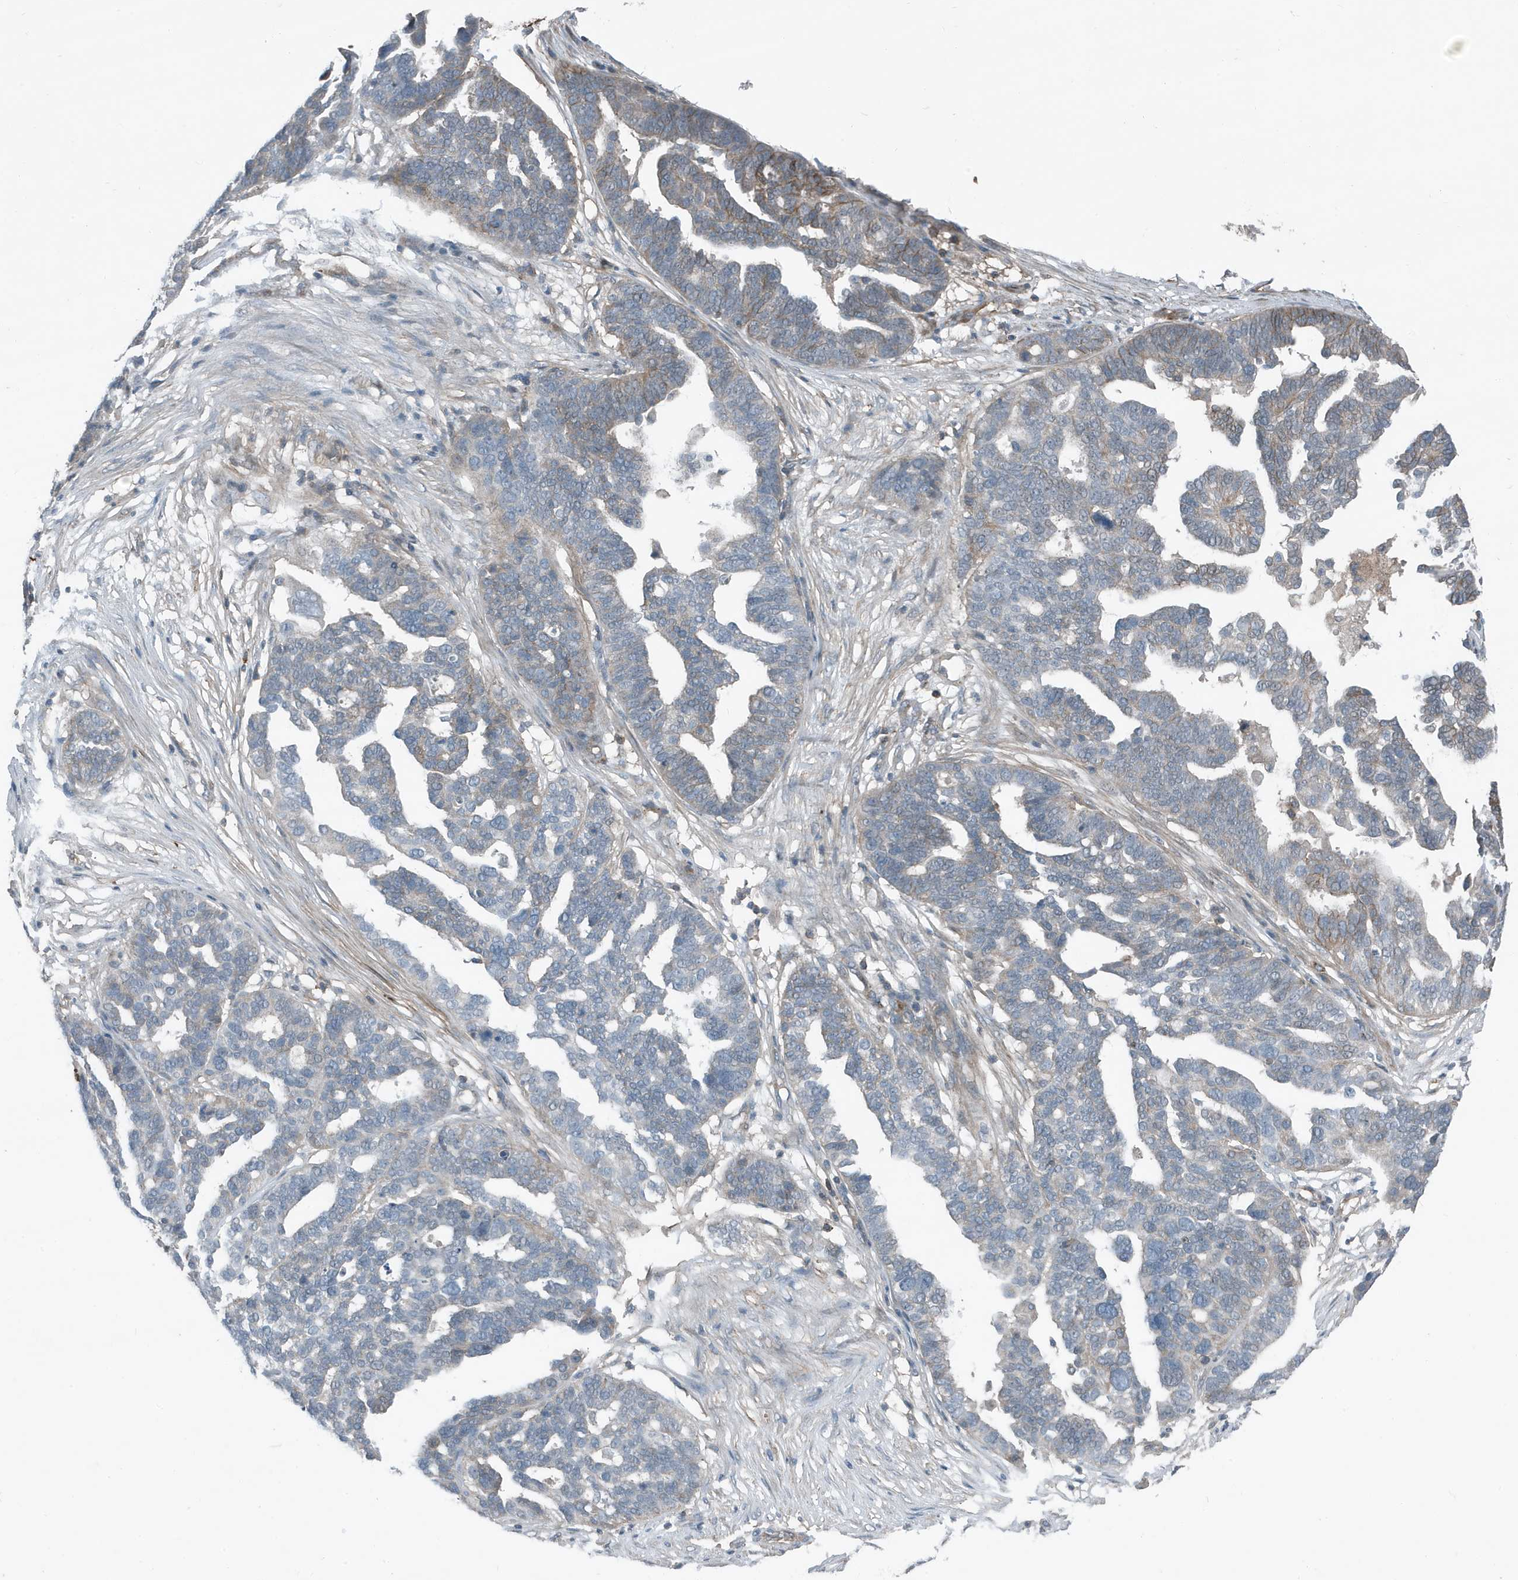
{"staining": {"intensity": "weak", "quantity": "<25%", "location": "cytoplasmic/membranous"}, "tissue": "ovarian cancer", "cell_type": "Tumor cells", "image_type": "cancer", "snomed": [{"axis": "morphology", "description": "Cystadenocarcinoma, serous, NOS"}, {"axis": "topography", "description": "Ovary"}], "caption": "Tumor cells show no significant expression in ovarian cancer. (DAB immunohistochemistry visualized using brightfield microscopy, high magnification).", "gene": "DAPP1", "patient": {"sex": "female", "age": 59}}